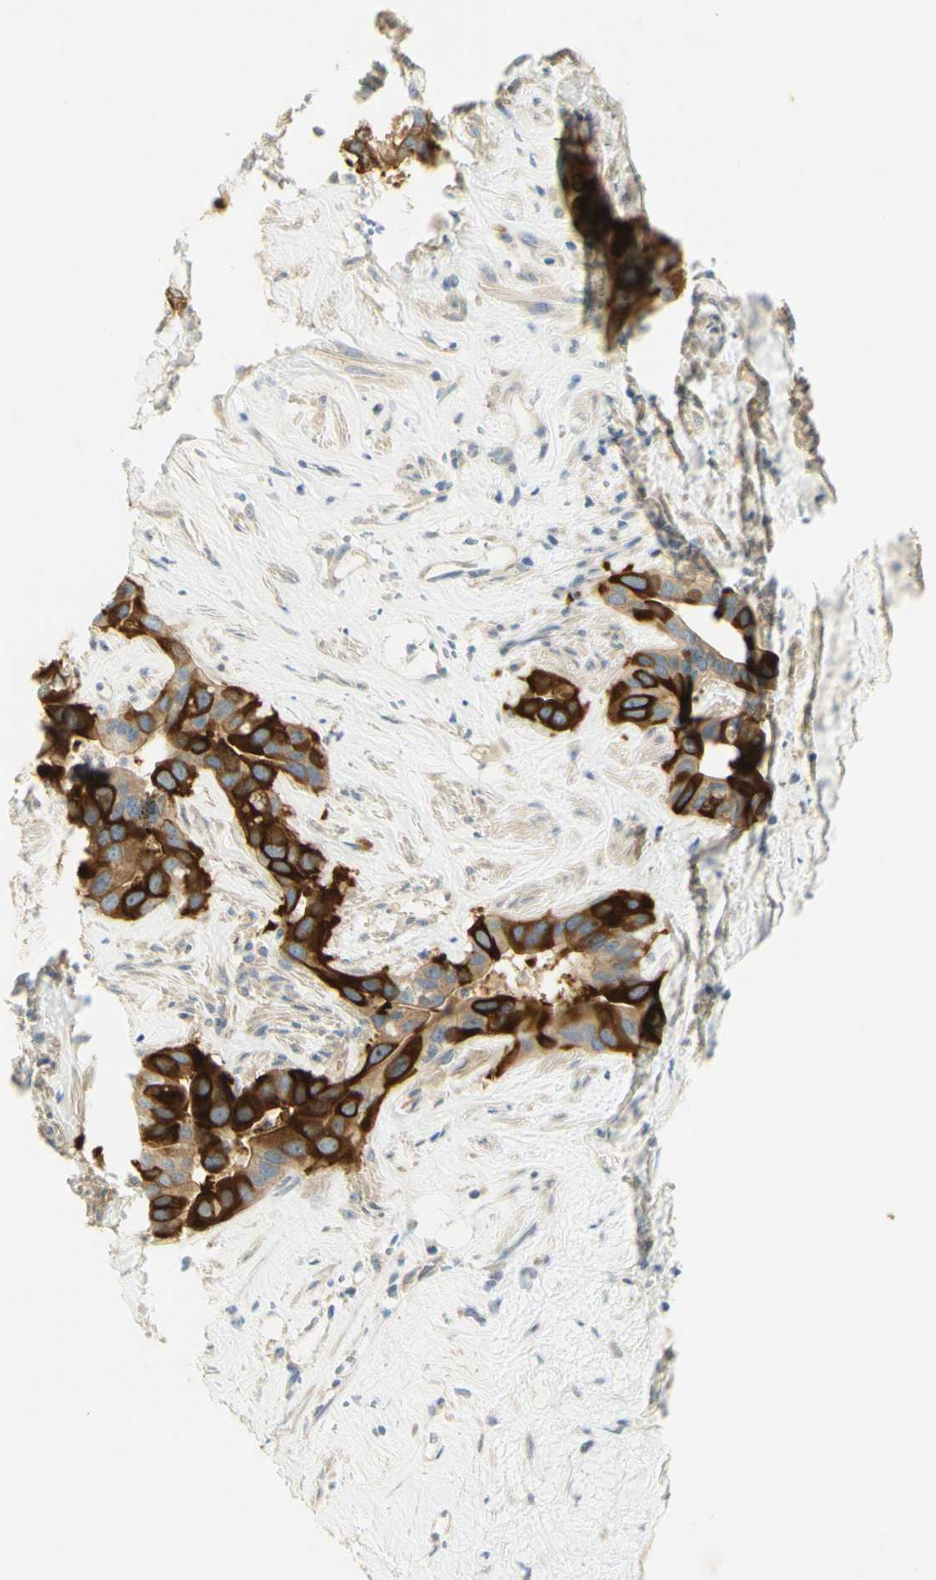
{"staining": {"intensity": "strong", "quantity": ">75%", "location": "cytoplasmic/membranous"}, "tissue": "liver cancer", "cell_type": "Tumor cells", "image_type": "cancer", "snomed": [{"axis": "morphology", "description": "Cholangiocarcinoma"}, {"axis": "topography", "description": "Liver"}], "caption": "Strong cytoplasmic/membranous staining for a protein is identified in about >75% of tumor cells of cholangiocarcinoma (liver) using IHC.", "gene": "KIF11", "patient": {"sex": "female", "age": 65}}